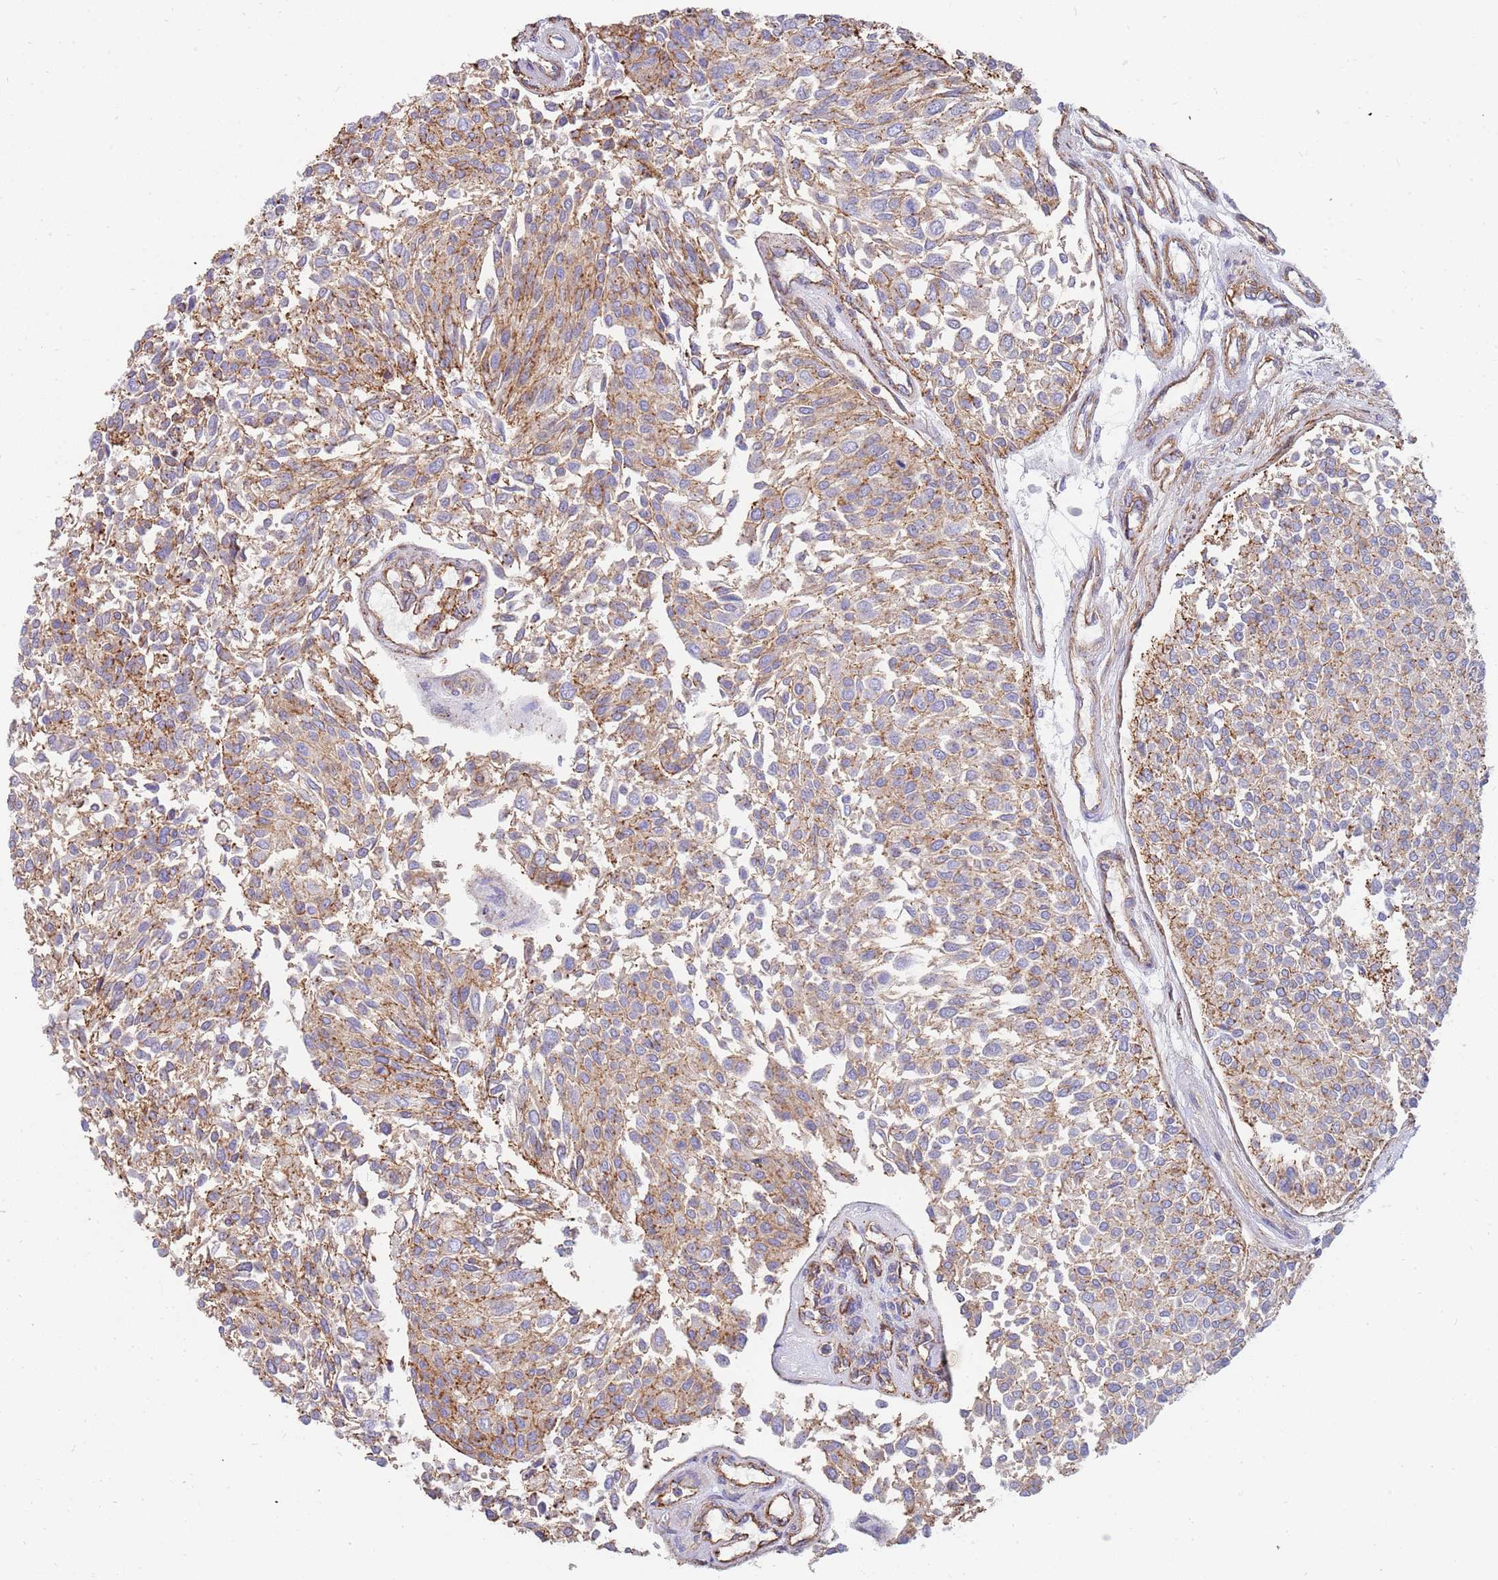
{"staining": {"intensity": "weak", "quantity": ">75%", "location": "cytoplasmic/membranous"}, "tissue": "urothelial cancer", "cell_type": "Tumor cells", "image_type": "cancer", "snomed": [{"axis": "morphology", "description": "Urothelial carcinoma, NOS"}, {"axis": "topography", "description": "Urinary bladder"}], "caption": "Brown immunohistochemical staining in transitional cell carcinoma demonstrates weak cytoplasmic/membranous staining in approximately >75% of tumor cells.", "gene": "GFRAL", "patient": {"sex": "male", "age": 55}}